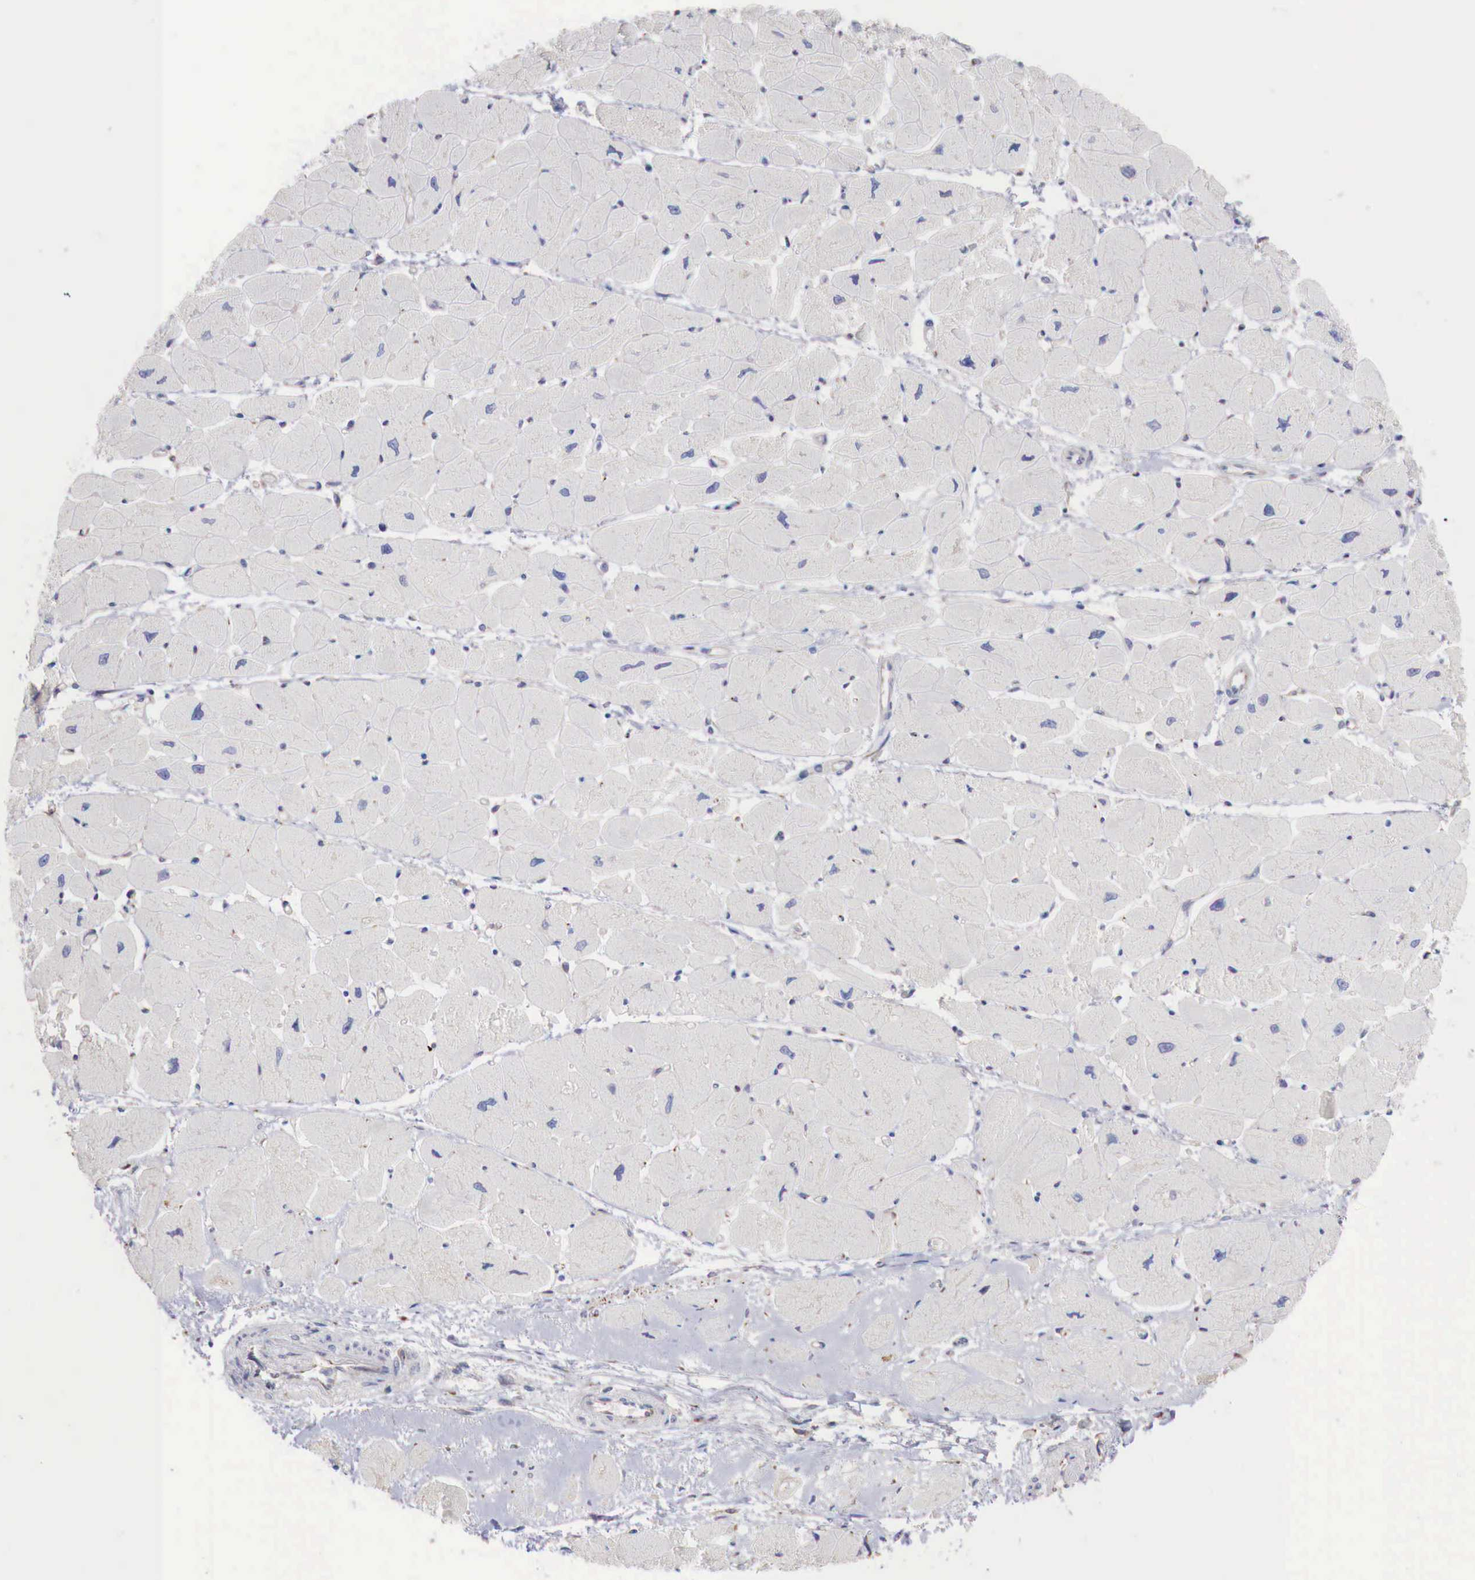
{"staining": {"intensity": "weak", "quantity": "<25%", "location": "cytoplasmic/membranous"}, "tissue": "heart muscle", "cell_type": "Cardiomyocytes", "image_type": "normal", "snomed": [{"axis": "morphology", "description": "Normal tissue, NOS"}, {"axis": "topography", "description": "Heart"}], "caption": "DAB immunohistochemical staining of normal heart muscle demonstrates no significant positivity in cardiomyocytes. (Stains: DAB IHC with hematoxylin counter stain, Microscopy: brightfield microscopy at high magnification).", "gene": "SYAP1", "patient": {"sex": "female", "age": 54}}